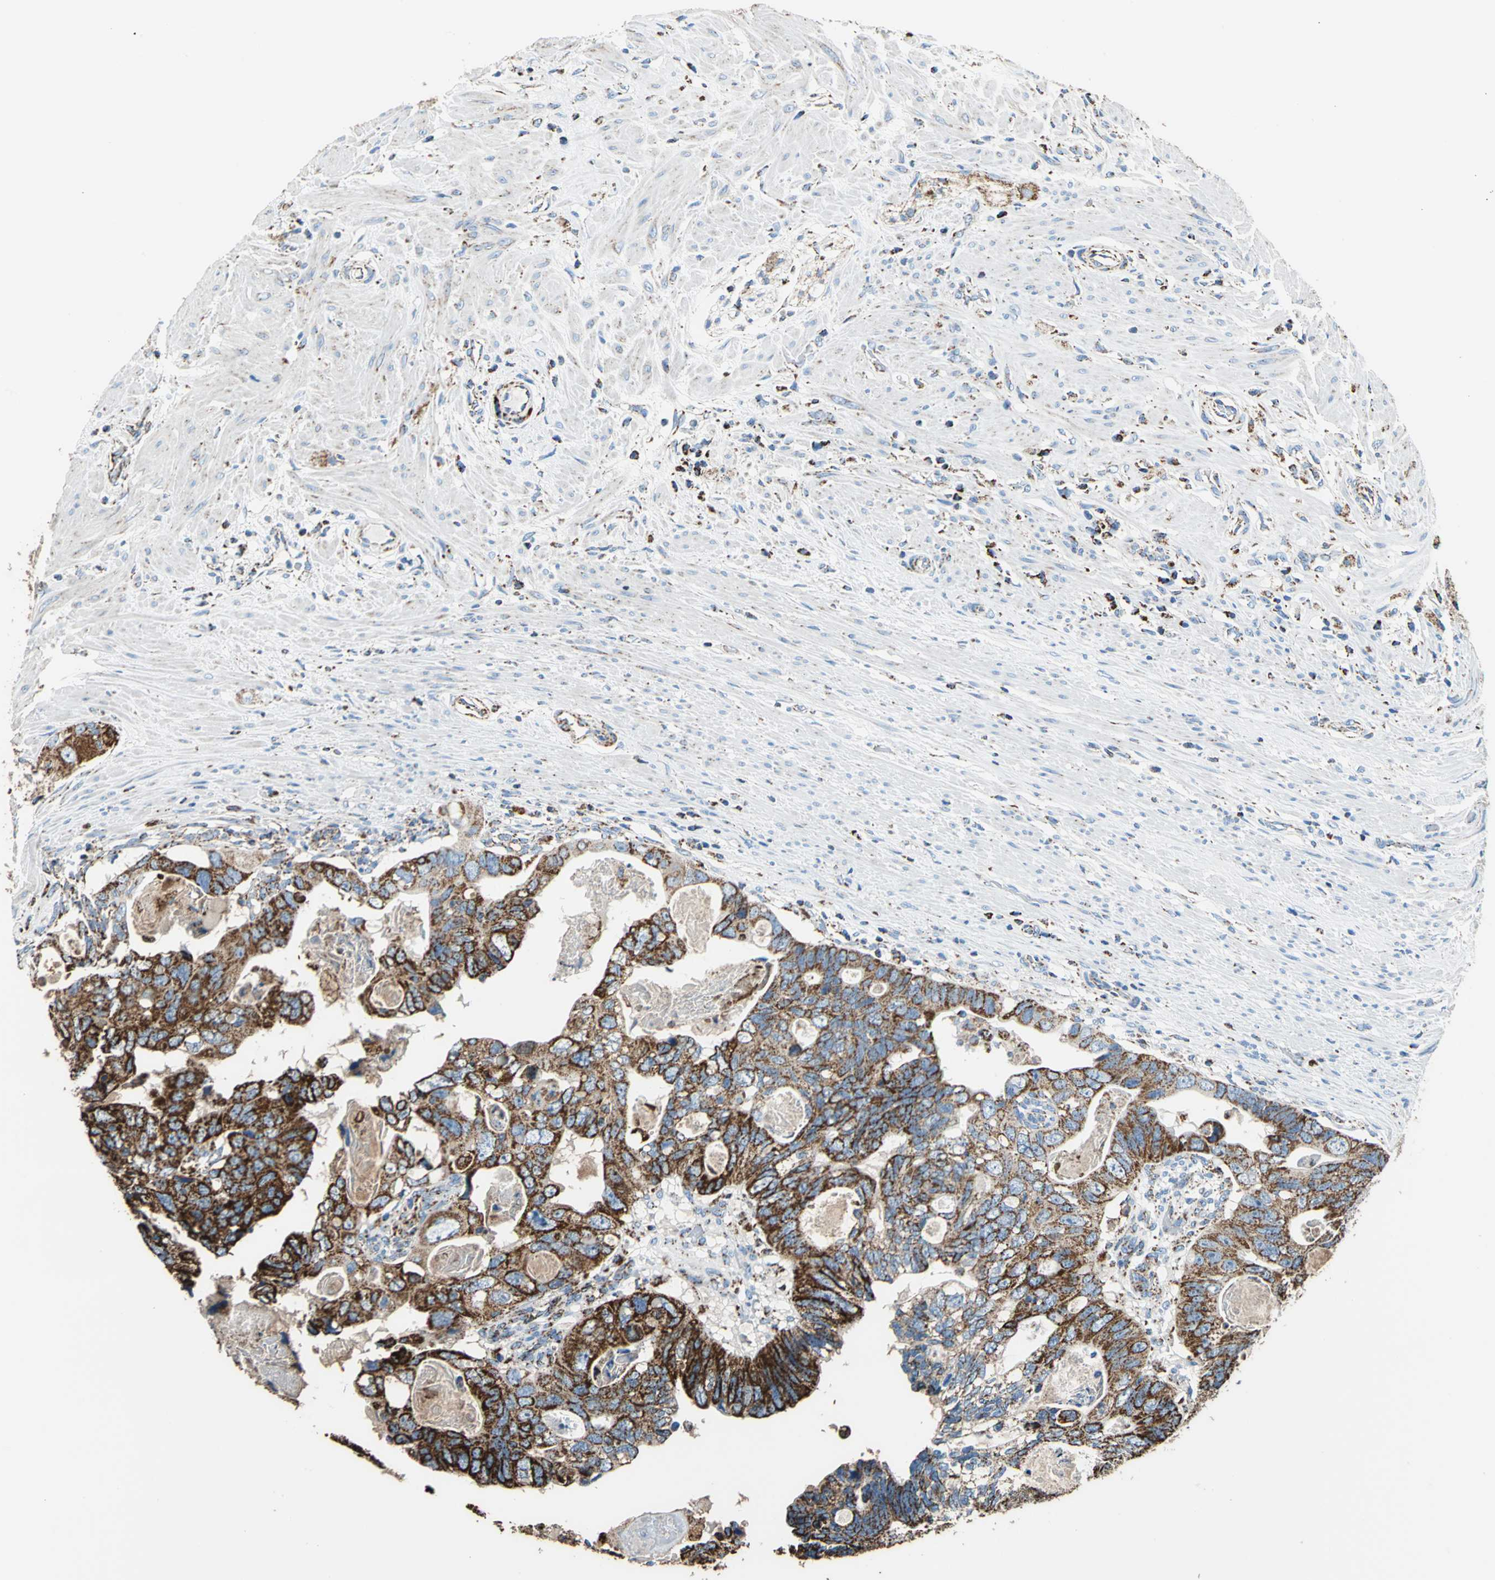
{"staining": {"intensity": "strong", "quantity": ">75%", "location": "cytoplasmic/membranous"}, "tissue": "colorectal cancer", "cell_type": "Tumor cells", "image_type": "cancer", "snomed": [{"axis": "morphology", "description": "Adenocarcinoma, NOS"}, {"axis": "topography", "description": "Rectum"}], "caption": "Brown immunohistochemical staining in colorectal cancer (adenocarcinoma) exhibits strong cytoplasmic/membranous positivity in approximately >75% of tumor cells.", "gene": "ECH1", "patient": {"sex": "male", "age": 53}}